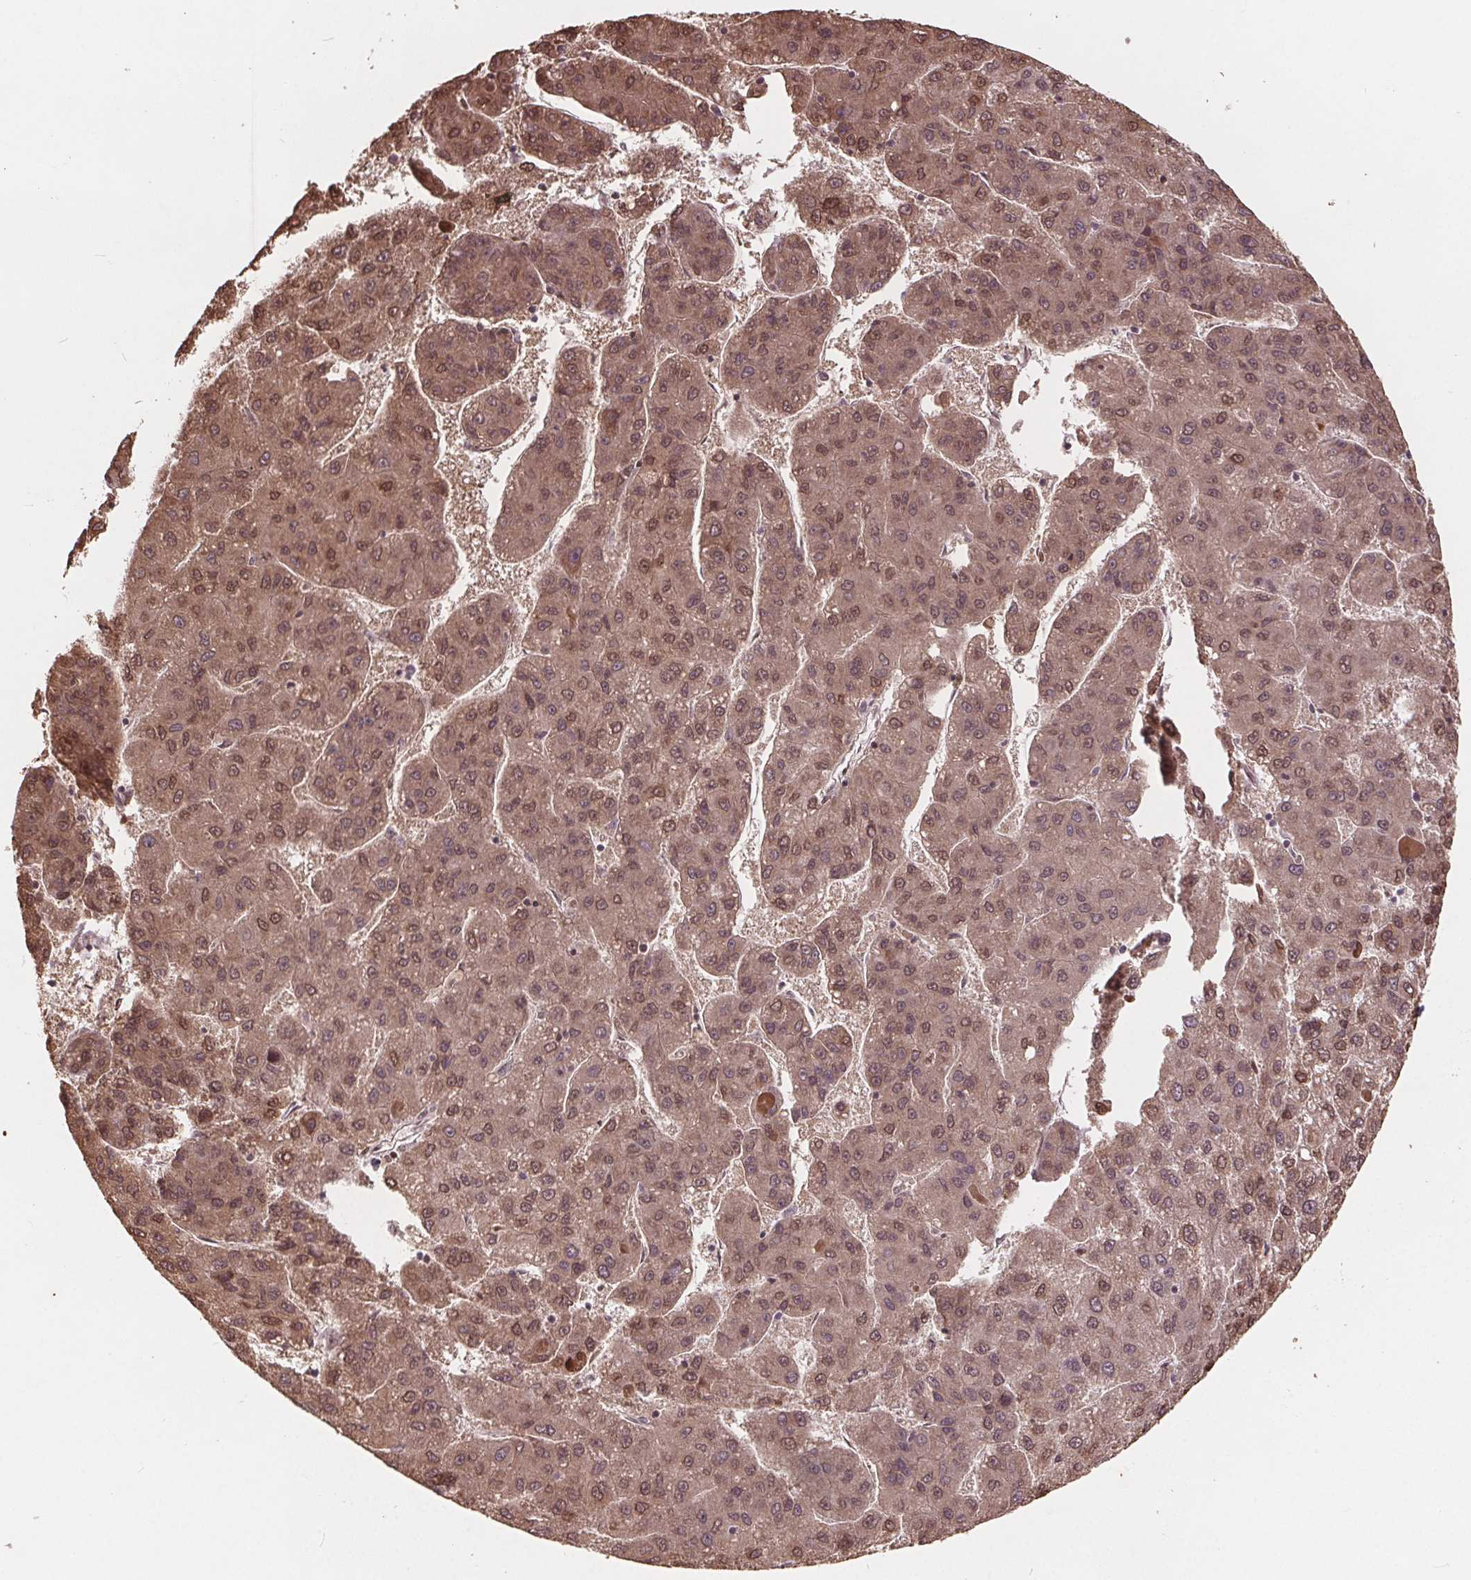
{"staining": {"intensity": "moderate", "quantity": ">75%", "location": "cytoplasmic/membranous,nuclear"}, "tissue": "liver cancer", "cell_type": "Tumor cells", "image_type": "cancer", "snomed": [{"axis": "morphology", "description": "Carcinoma, Hepatocellular, NOS"}, {"axis": "topography", "description": "Liver"}], "caption": "IHC image of hepatocellular carcinoma (liver) stained for a protein (brown), which shows medium levels of moderate cytoplasmic/membranous and nuclear positivity in about >75% of tumor cells.", "gene": "HIF1AN", "patient": {"sex": "female", "age": 82}}